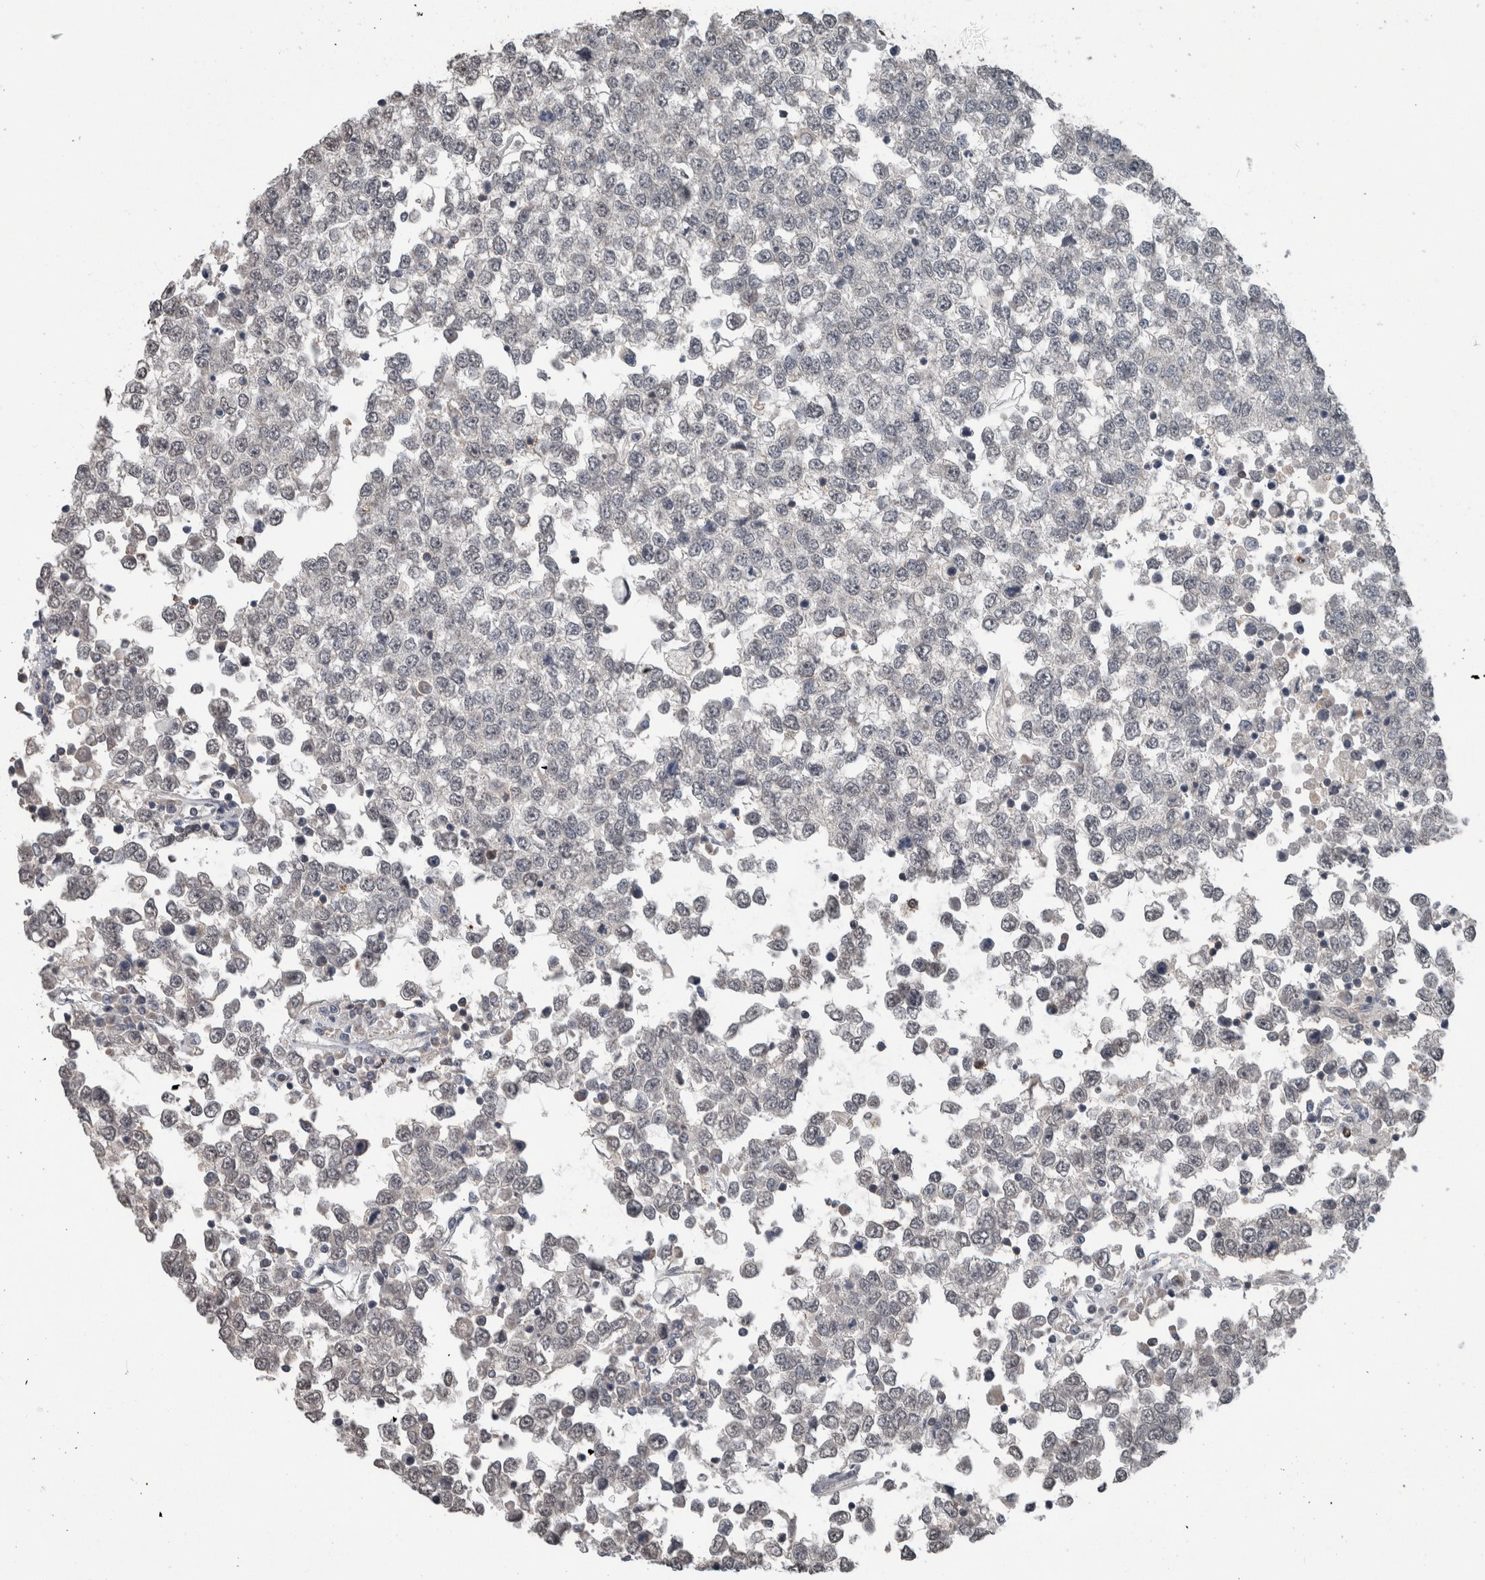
{"staining": {"intensity": "negative", "quantity": "none", "location": "none"}, "tissue": "testis cancer", "cell_type": "Tumor cells", "image_type": "cancer", "snomed": [{"axis": "morphology", "description": "Seminoma, NOS"}, {"axis": "topography", "description": "Testis"}], "caption": "Immunohistochemistry (IHC) micrograph of neoplastic tissue: human testis cancer (seminoma) stained with DAB reveals no significant protein positivity in tumor cells. (DAB (3,3'-diaminobenzidine) immunohistochemistry (IHC) with hematoxylin counter stain).", "gene": "MAFF", "patient": {"sex": "male", "age": 65}}